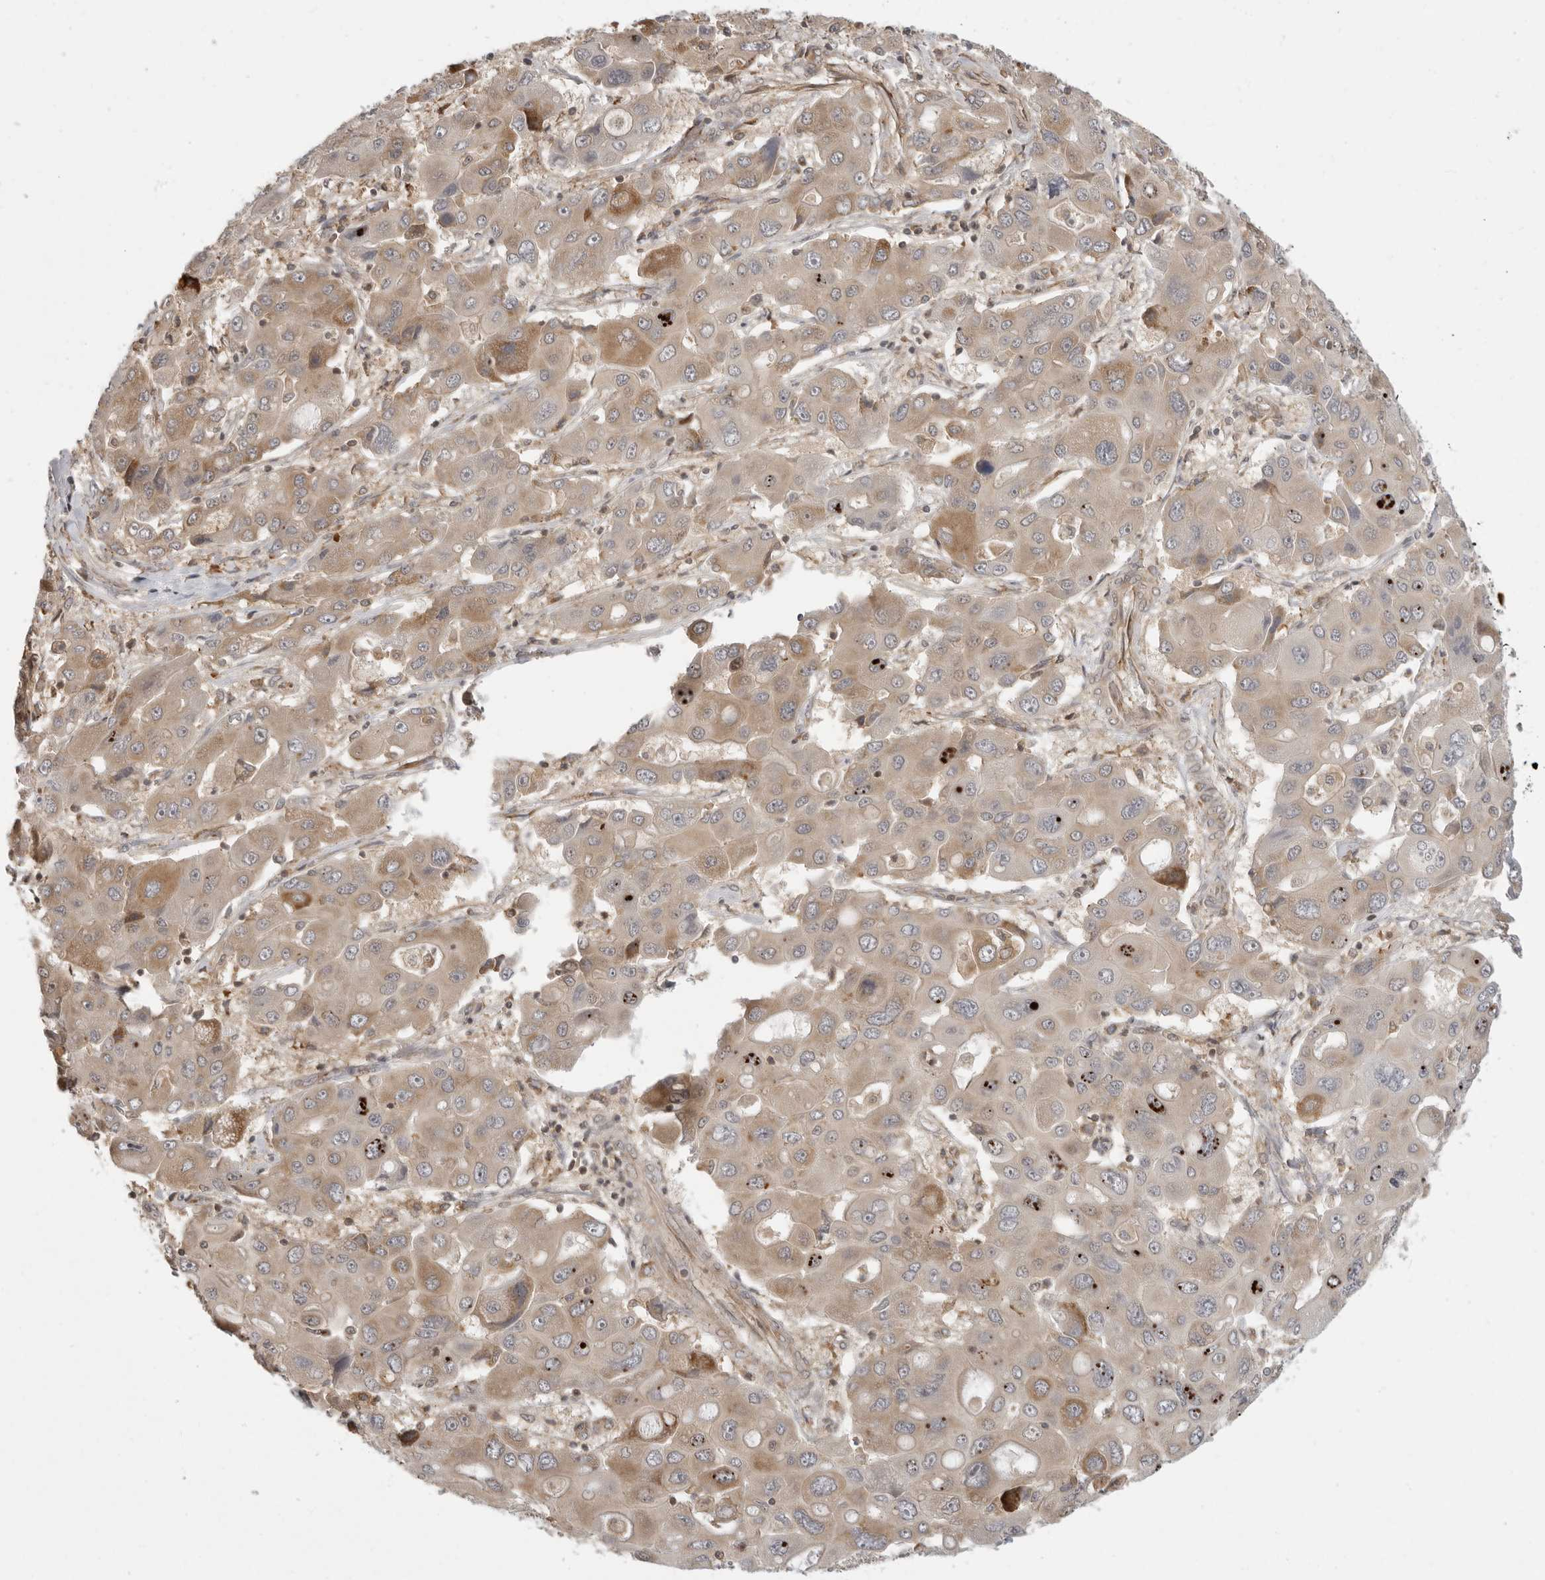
{"staining": {"intensity": "moderate", "quantity": ">75%", "location": "cytoplasmic/membranous"}, "tissue": "liver cancer", "cell_type": "Tumor cells", "image_type": "cancer", "snomed": [{"axis": "morphology", "description": "Cholangiocarcinoma"}, {"axis": "topography", "description": "Liver"}], "caption": "Immunohistochemistry (IHC) micrograph of neoplastic tissue: cholangiocarcinoma (liver) stained using immunohistochemistry displays medium levels of moderate protein expression localized specifically in the cytoplasmic/membranous of tumor cells, appearing as a cytoplasmic/membranous brown color.", "gene": "PRRC2A", "patient": {"sex": "male", "age": 67}}